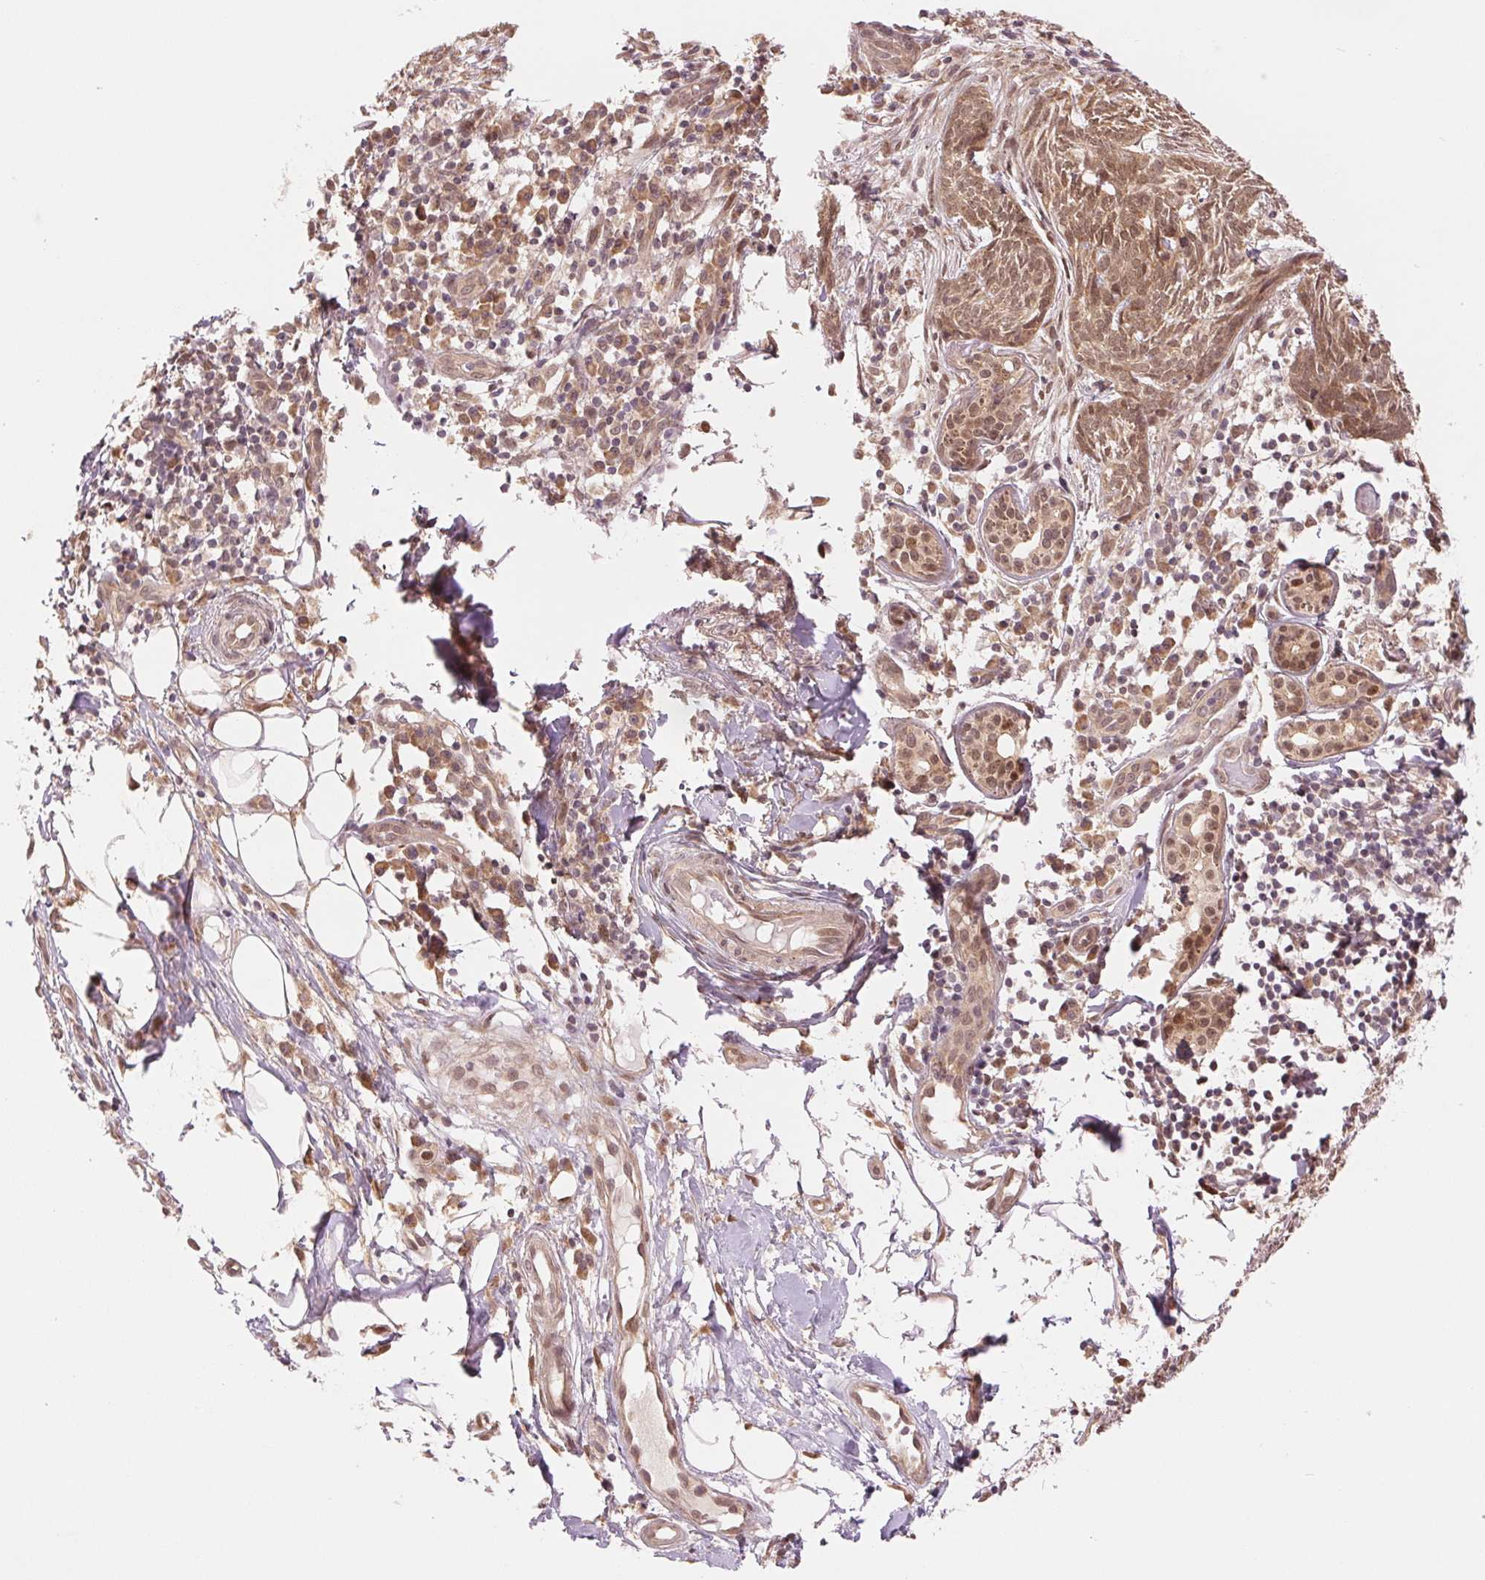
{"staining": {"intensity": "moderate", "quantity": ">75%", "location": "cytoplasmic/membranous,nuclear"}, "tissue": "skin cancer", "cell_type": "Tumor cells", "image_type": "cancer", "snomed": [{"axis": "morphology", "description": "Basal cell carcinoma"}, {"axis": "topography", "description": "Skin"}], "caption": "Immunohistochemistry of basal cell carcinoma (skin) shows medium levels of moderate cytoplasmic/membranous and nuclear staining in about >75% of tumor cells.", "gene": "ERI3", "patient": {"sex": "female", "age": 93}}